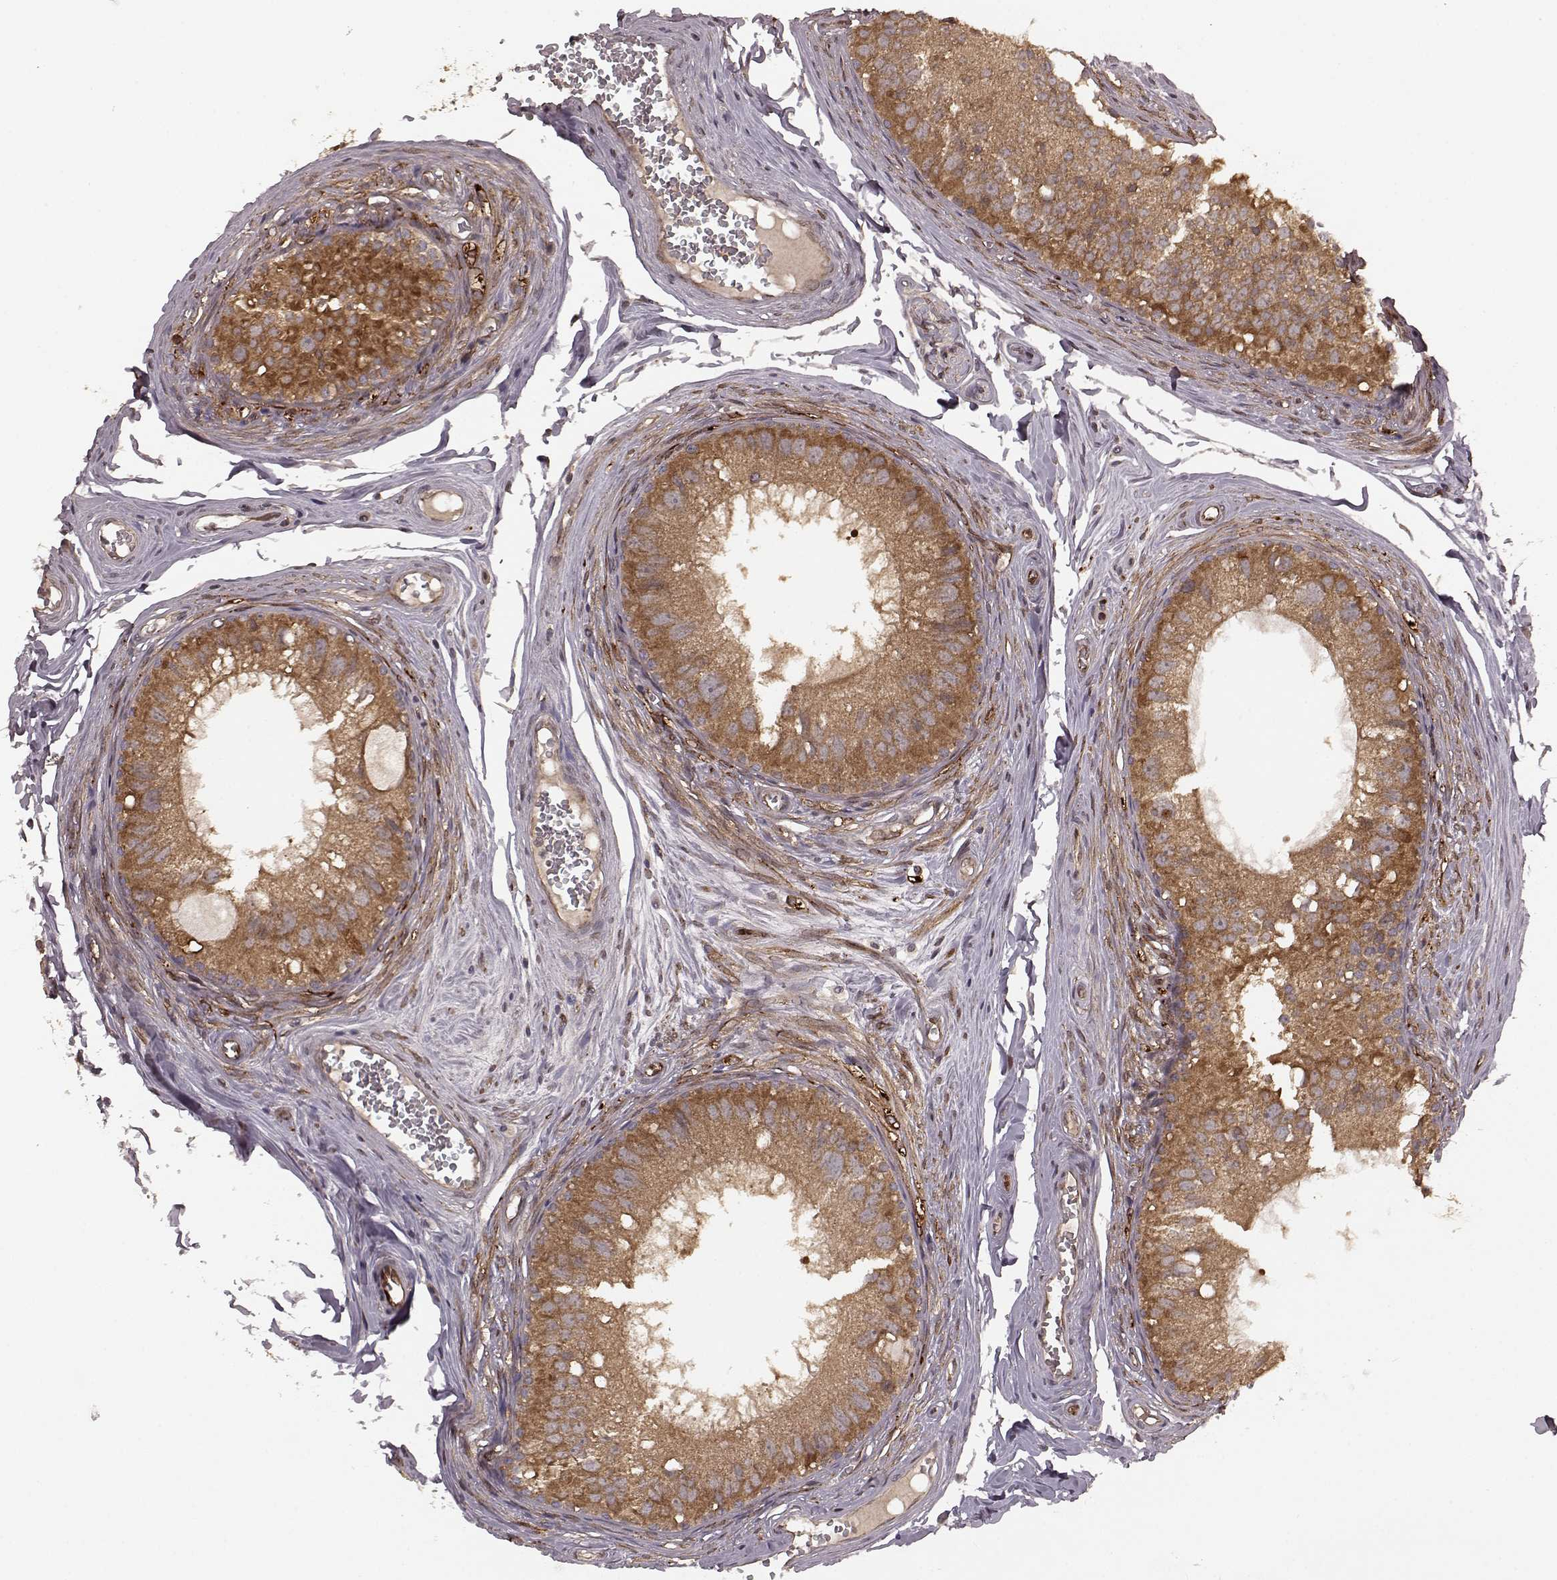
{"staining": {"intensity": "strong", "quantity": ">75%", "location": "cytoplasmic/membranous"}, "tissue": "epididymis", "cell_type": "Glandular cells", "image_type": "normal", "snomed": [{"axis": "morphology", "description": "Normal tissue, NOS"}, {"axis": "topography", "description": "Epididymis"}], "caption": "Strong cytoplasmic/membranous positivity for a protein is seen in about >75% of glandular cells of normal epididymis using immunohistochemistry.", "gene": "AGPAT1", "patient": {"sex": "male", "age": 45}}